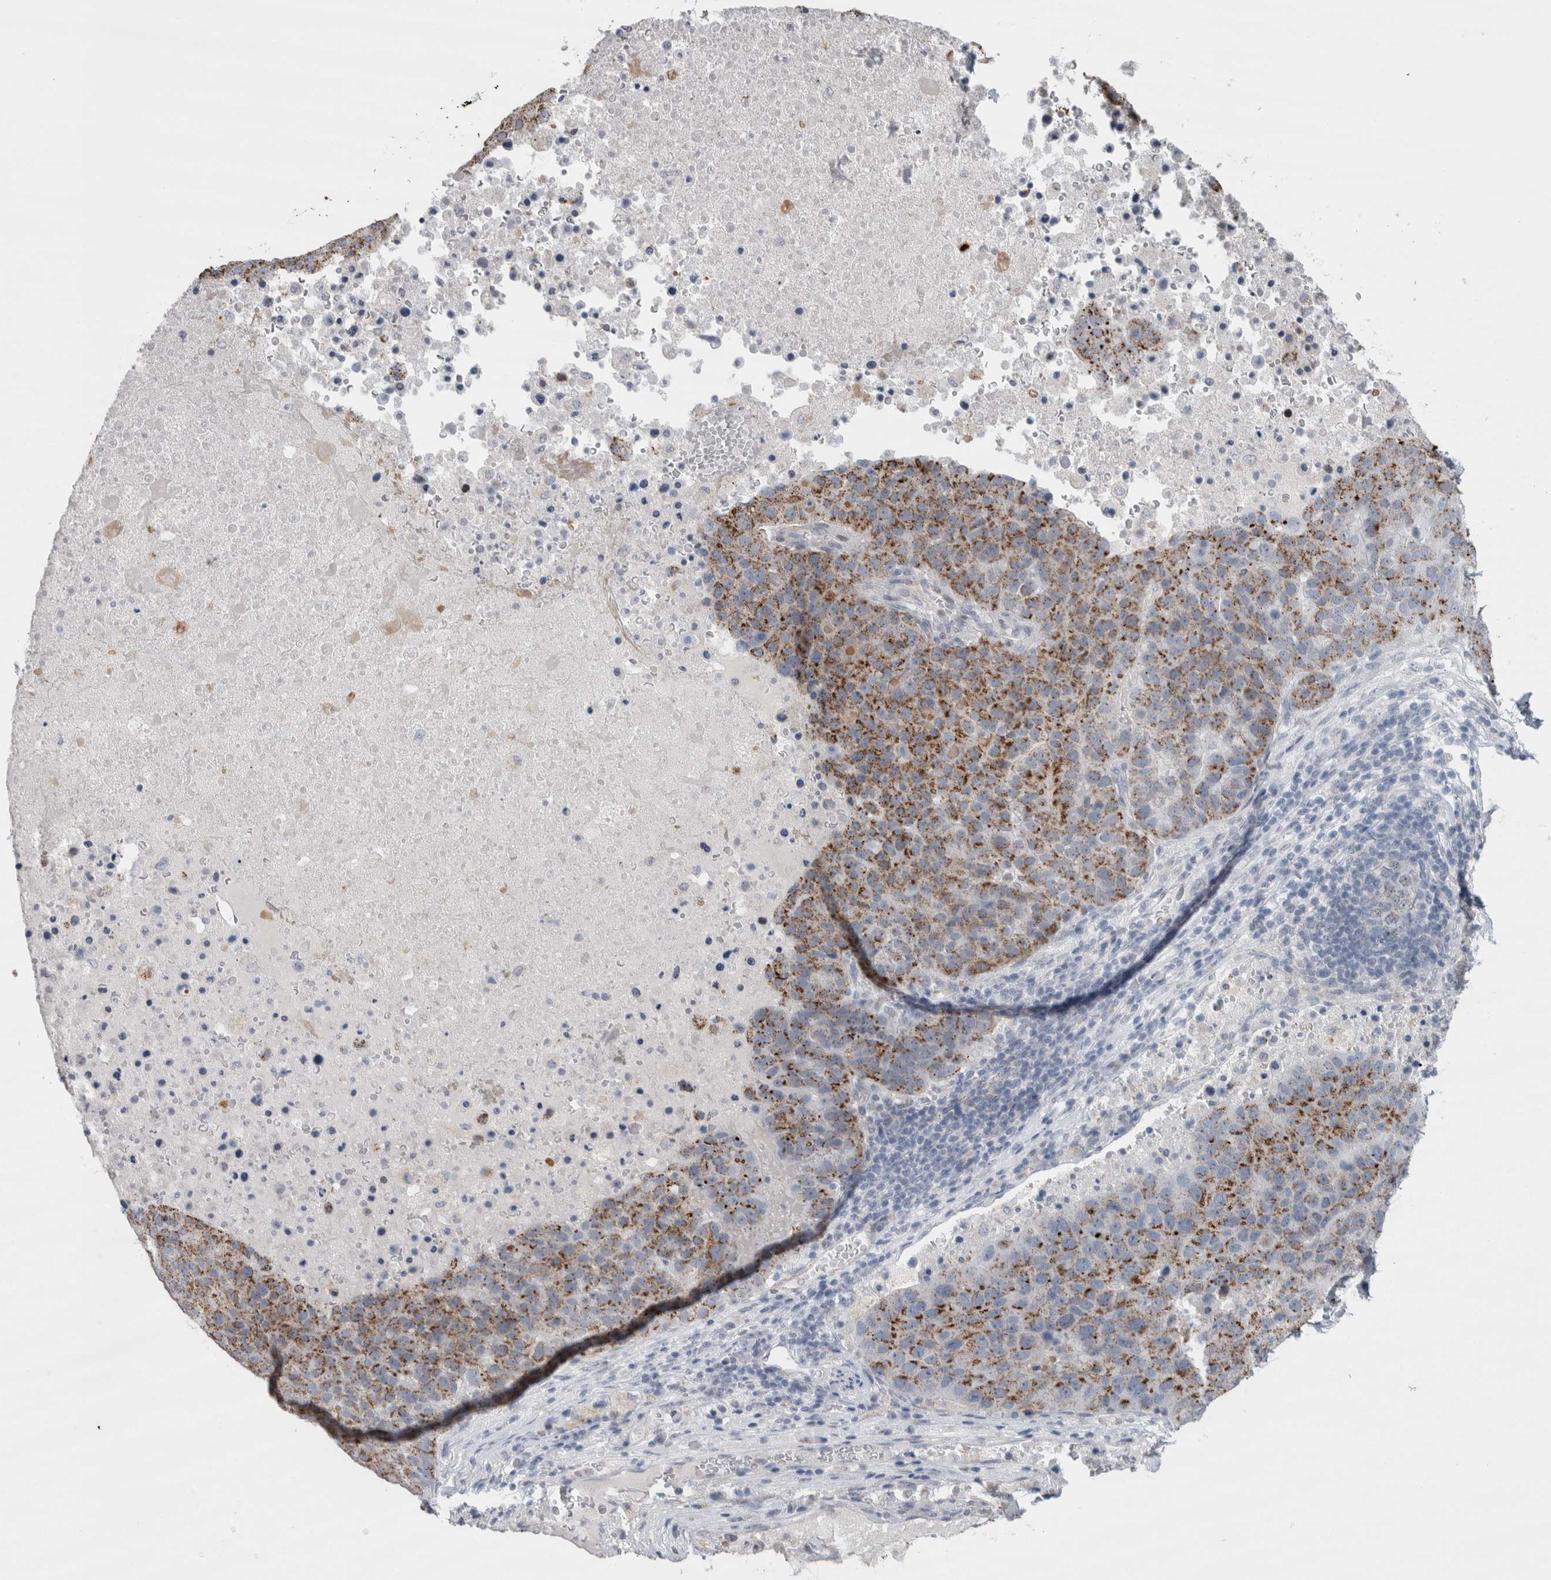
{"staining": {"intensity": "moderate", "quantity": ">75%", "location": "cytoplasmic/membranous"}, "tissue": "pancreatic cancer", "cell_type": "Tumor cells", "image_type": "cancer", "snomed": [{"axis": "morphology", "description": "Adenocarcinoma, NOS"}, {"axis": "topography", "description": "Pancreas"}], "caption": "High-power microscopy captured an immunohistochemistry image of pancreatic adenocarcinoma, revealing moderate cytoplasmic/membranous expression in about >75% of tumor cells. The staining is performed using DAB brown chromogen to label protein expression. The nuclei are counter-stained blue using hematoxylin.", "gene": "PLIN1", "patient": {"sex": "female", "age": 61}}